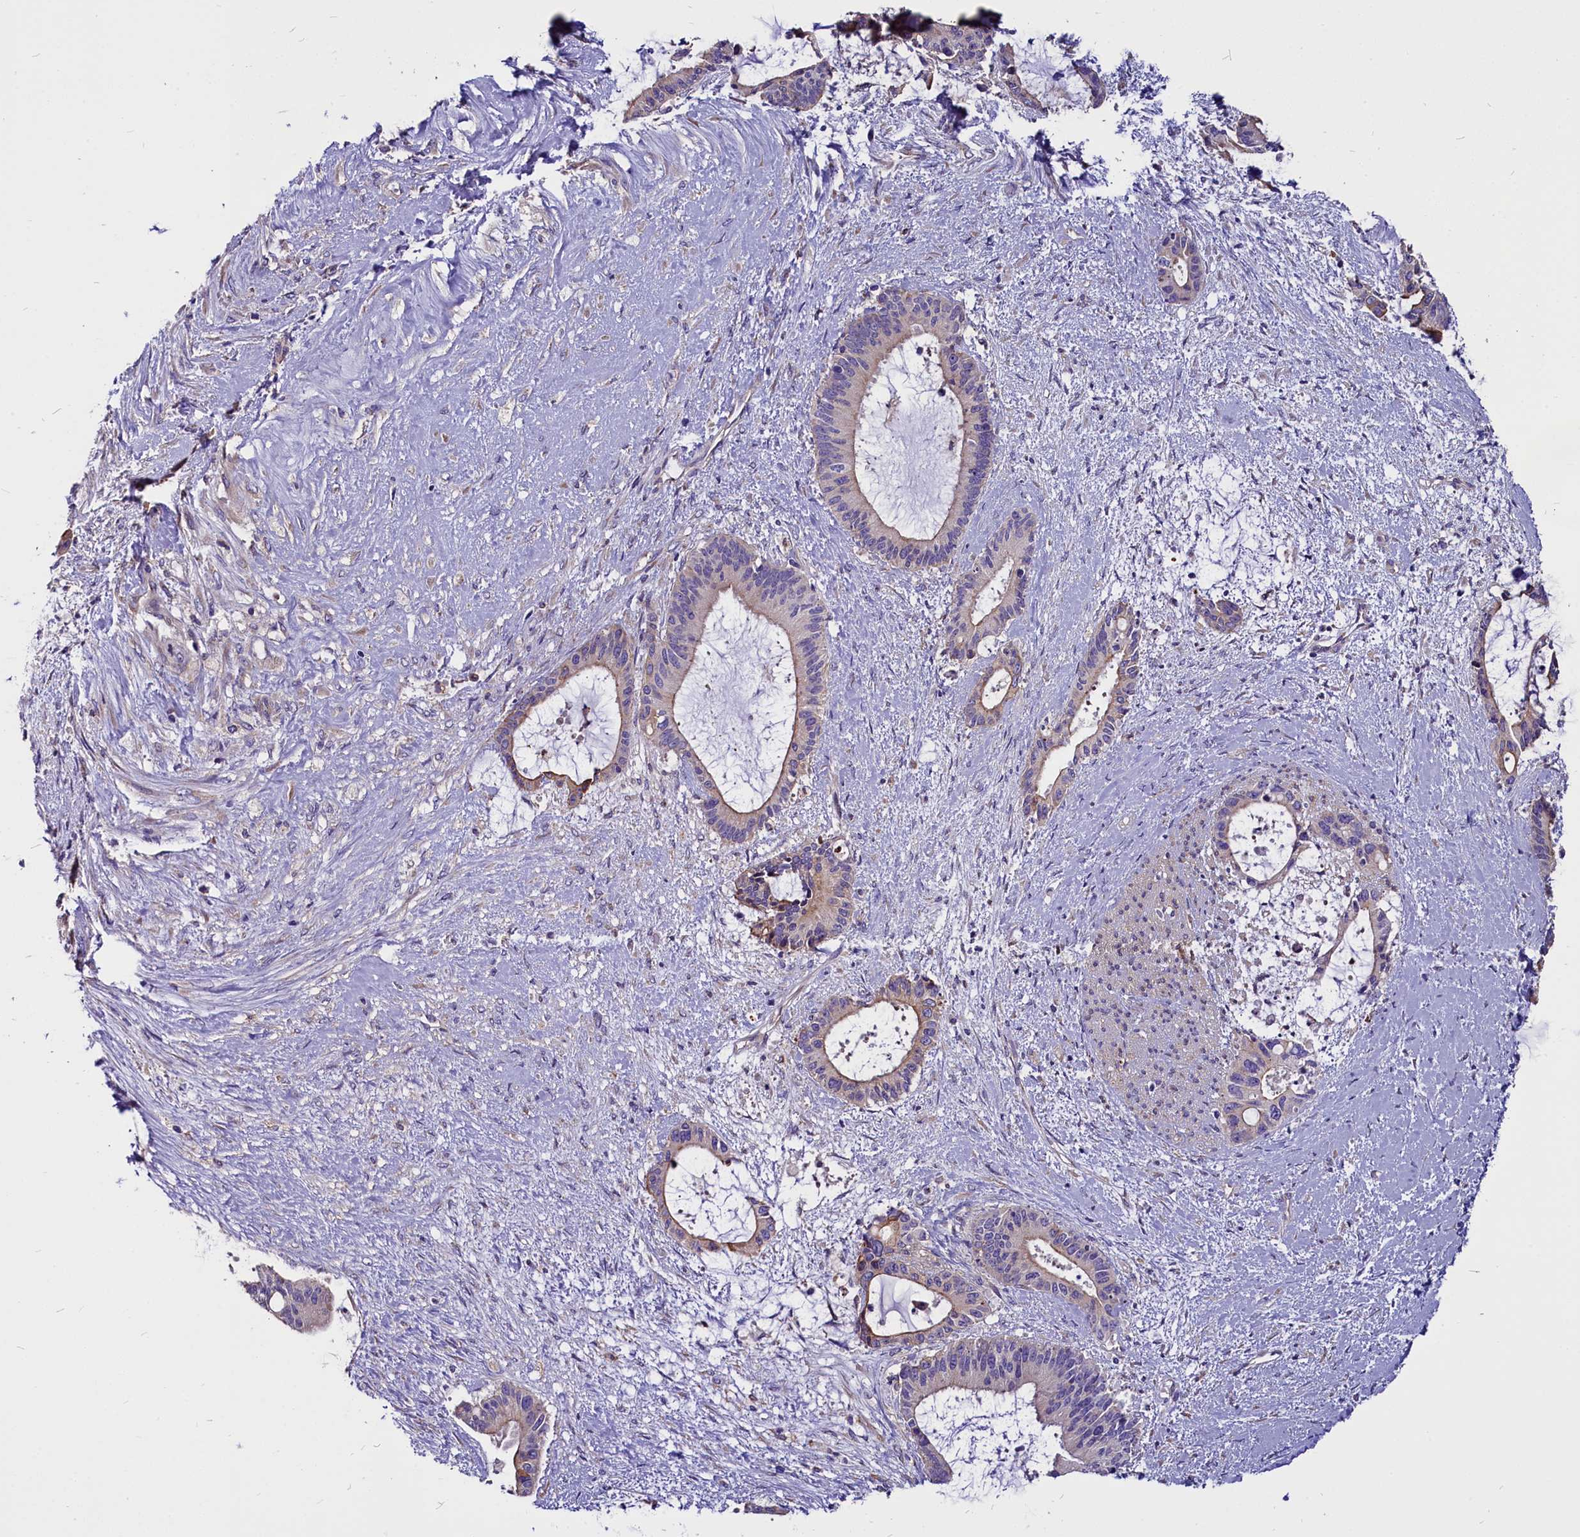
{"staining": {"intensity": "weak", "quantity": "25%-75%", "location": "cytoplasmic/membranous"}, "tissue": "liver cancer", "cell_type": "Tumor cells", "image_type": "cancer", "snomed": [{"axis": "morphology", "description": "Normal tissue, NOS"}, {"axis": "morphology", "description": "Cholangiocarcinoma"}, {"axis": "topography", "description": "Liver"}, {"axis": "topography", "description": "Peripheral nerve tissue"}], "caption": "Weak cytoplasmic/membranous expression is seen in about 25%-75% of tumor cells in cholangiocarcinoma (liver).", "gene": "CEP170", "patient": {"sex": "female", "age": 73}}